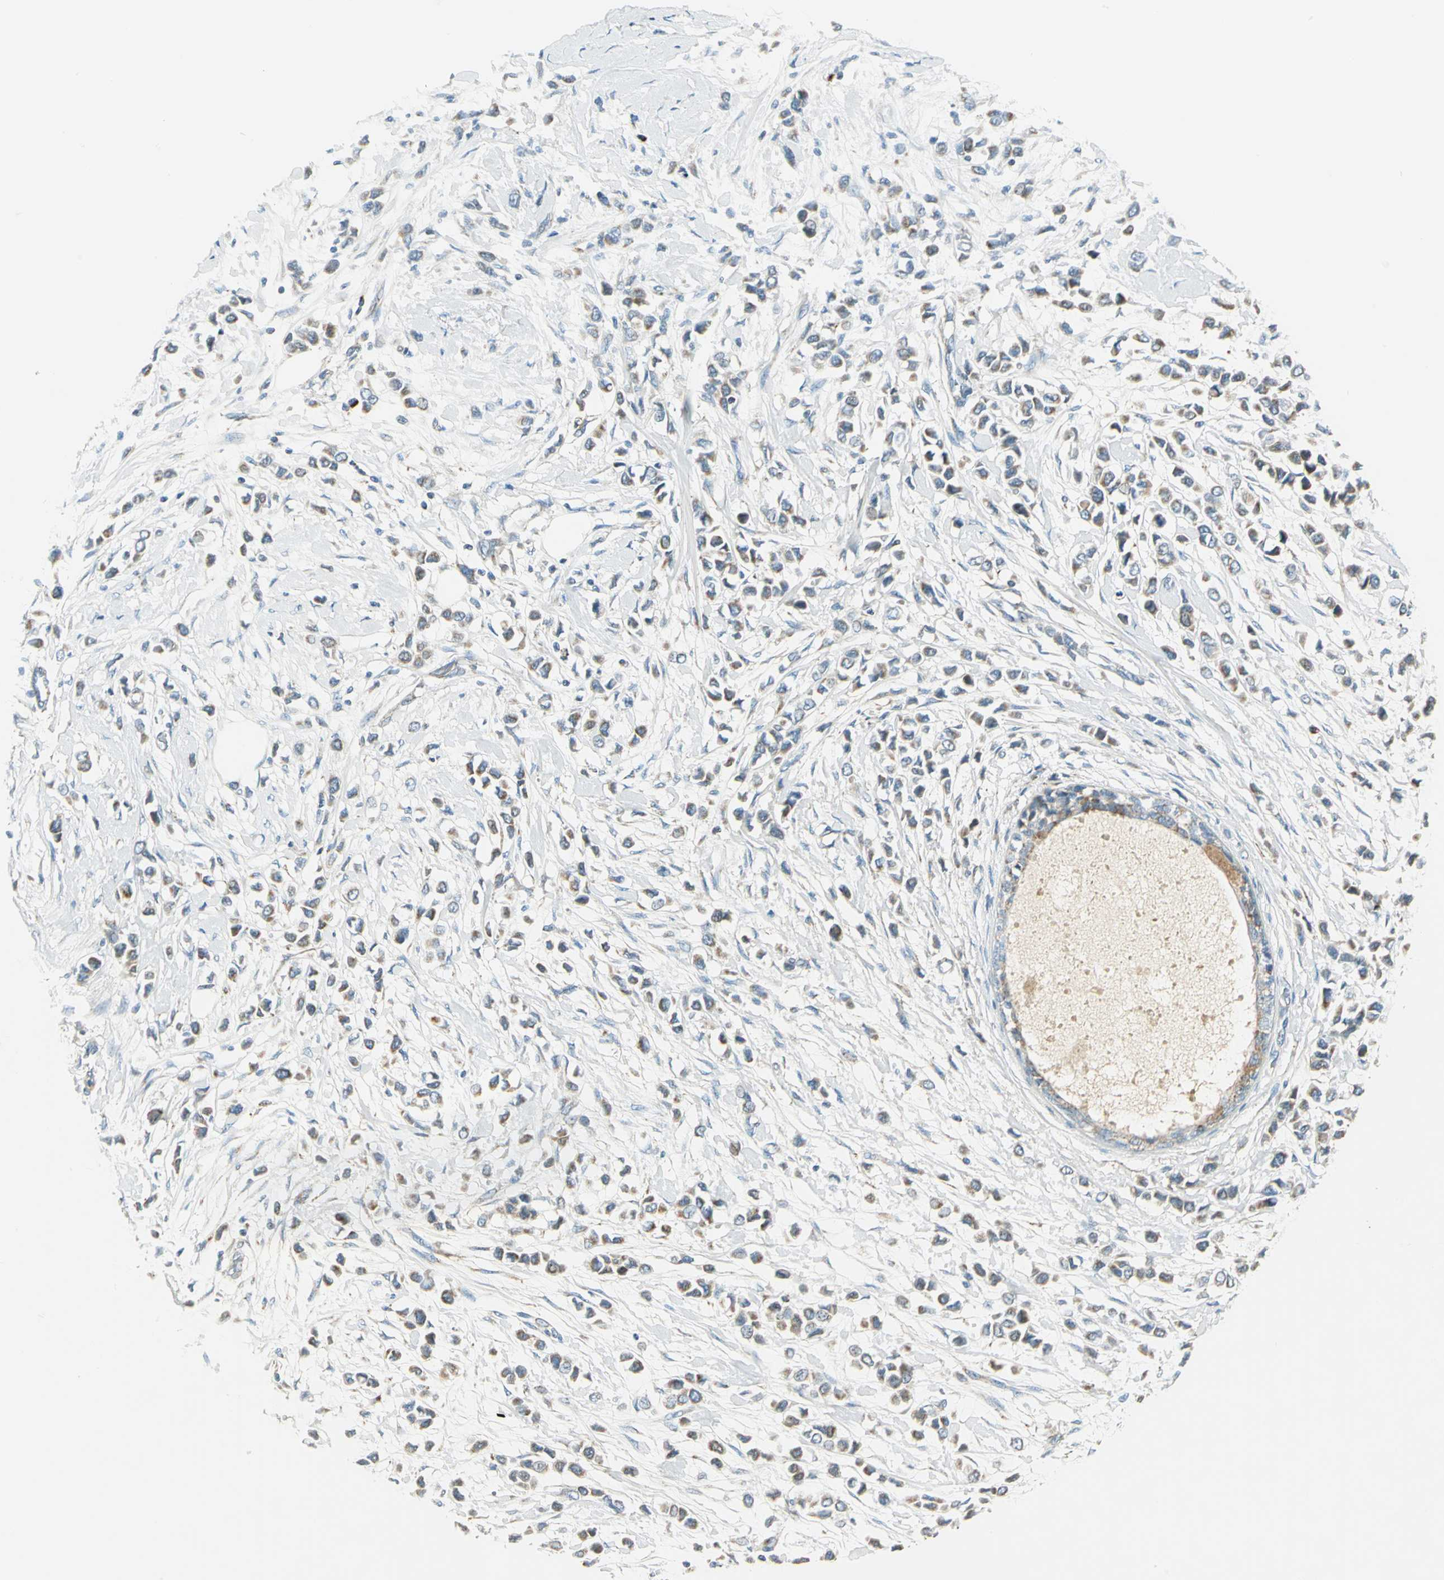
{"staining": {"intensity": "moderate", "quantity": ">75%", "location": "cytoplasmic/membranous"}, "tissue": "breast cancer", "cell_type": "Tumor cells", "image_type": "cancer", "snomed": [{"axis": "morphology", "description": "Lobular carcinoma"}, {"axis": "topography", "description": "Breast"}], "caption": "A brown stain shows moderate cytoplasmic/membranous positivity of a protein in breast cancer tumor cells.", "gene": "ACADM", "patient": {"sex": "female", "age": 51}}